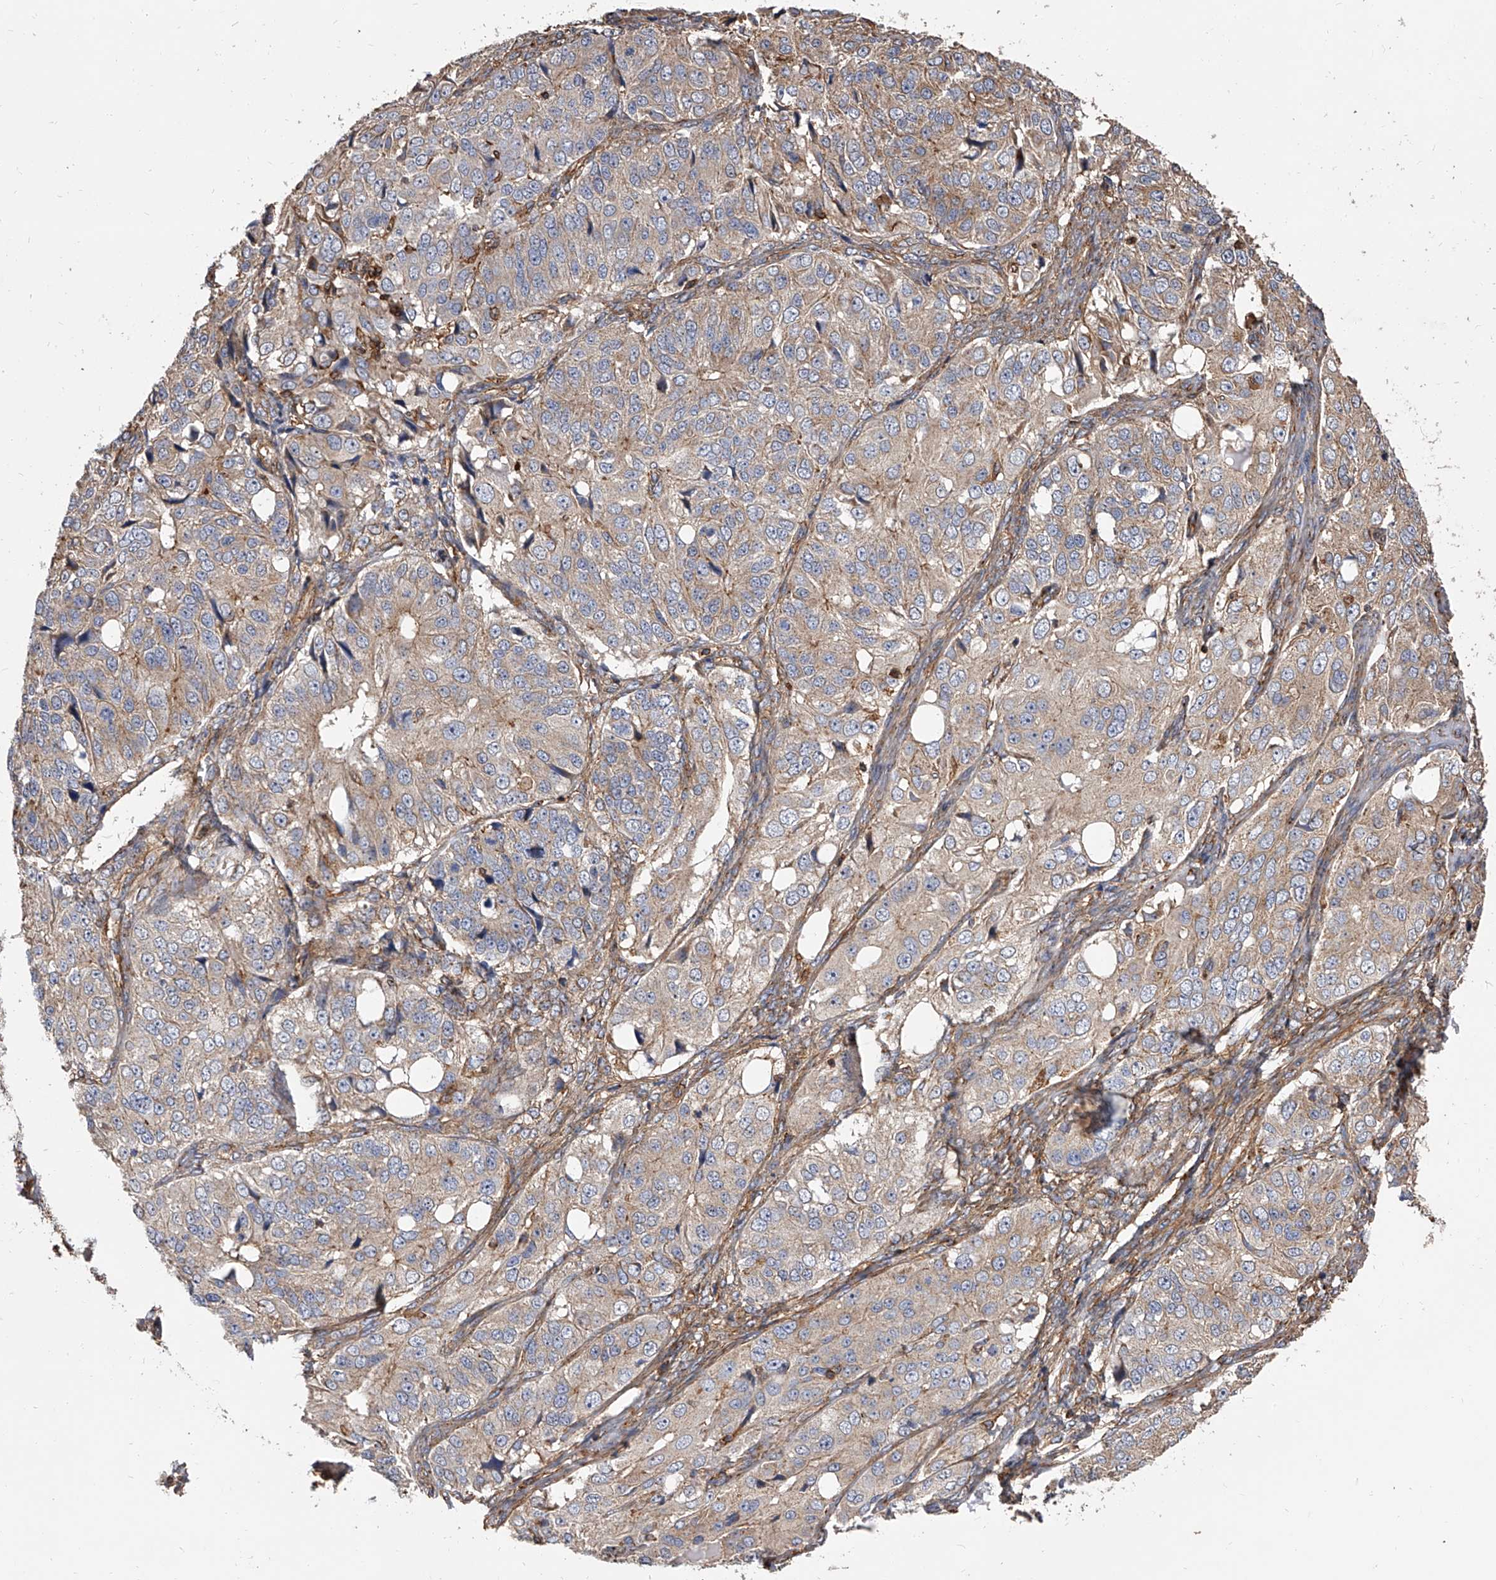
{"staining": {"intensity": "weak", "quantity": "25%-75%", "location": "cytoplasmic/membranous"}, "tissue": "ovarian cancer", "cell_type": "Tumor cells", "image_type": "cancer", "snomed": [{"axis": "morphology", "description": "Carcinoma, endometroid"}, {"axis": "topography", "description": "Ovary"}], "caption": "The image demonstrates staining of ovarian endometroid carcinoma, revealing weak cytoplasmic/membranous protein staining (brown color) within tumor cells.", "gene": "PISD", "patient": {"sex": "female", "age": 51}}